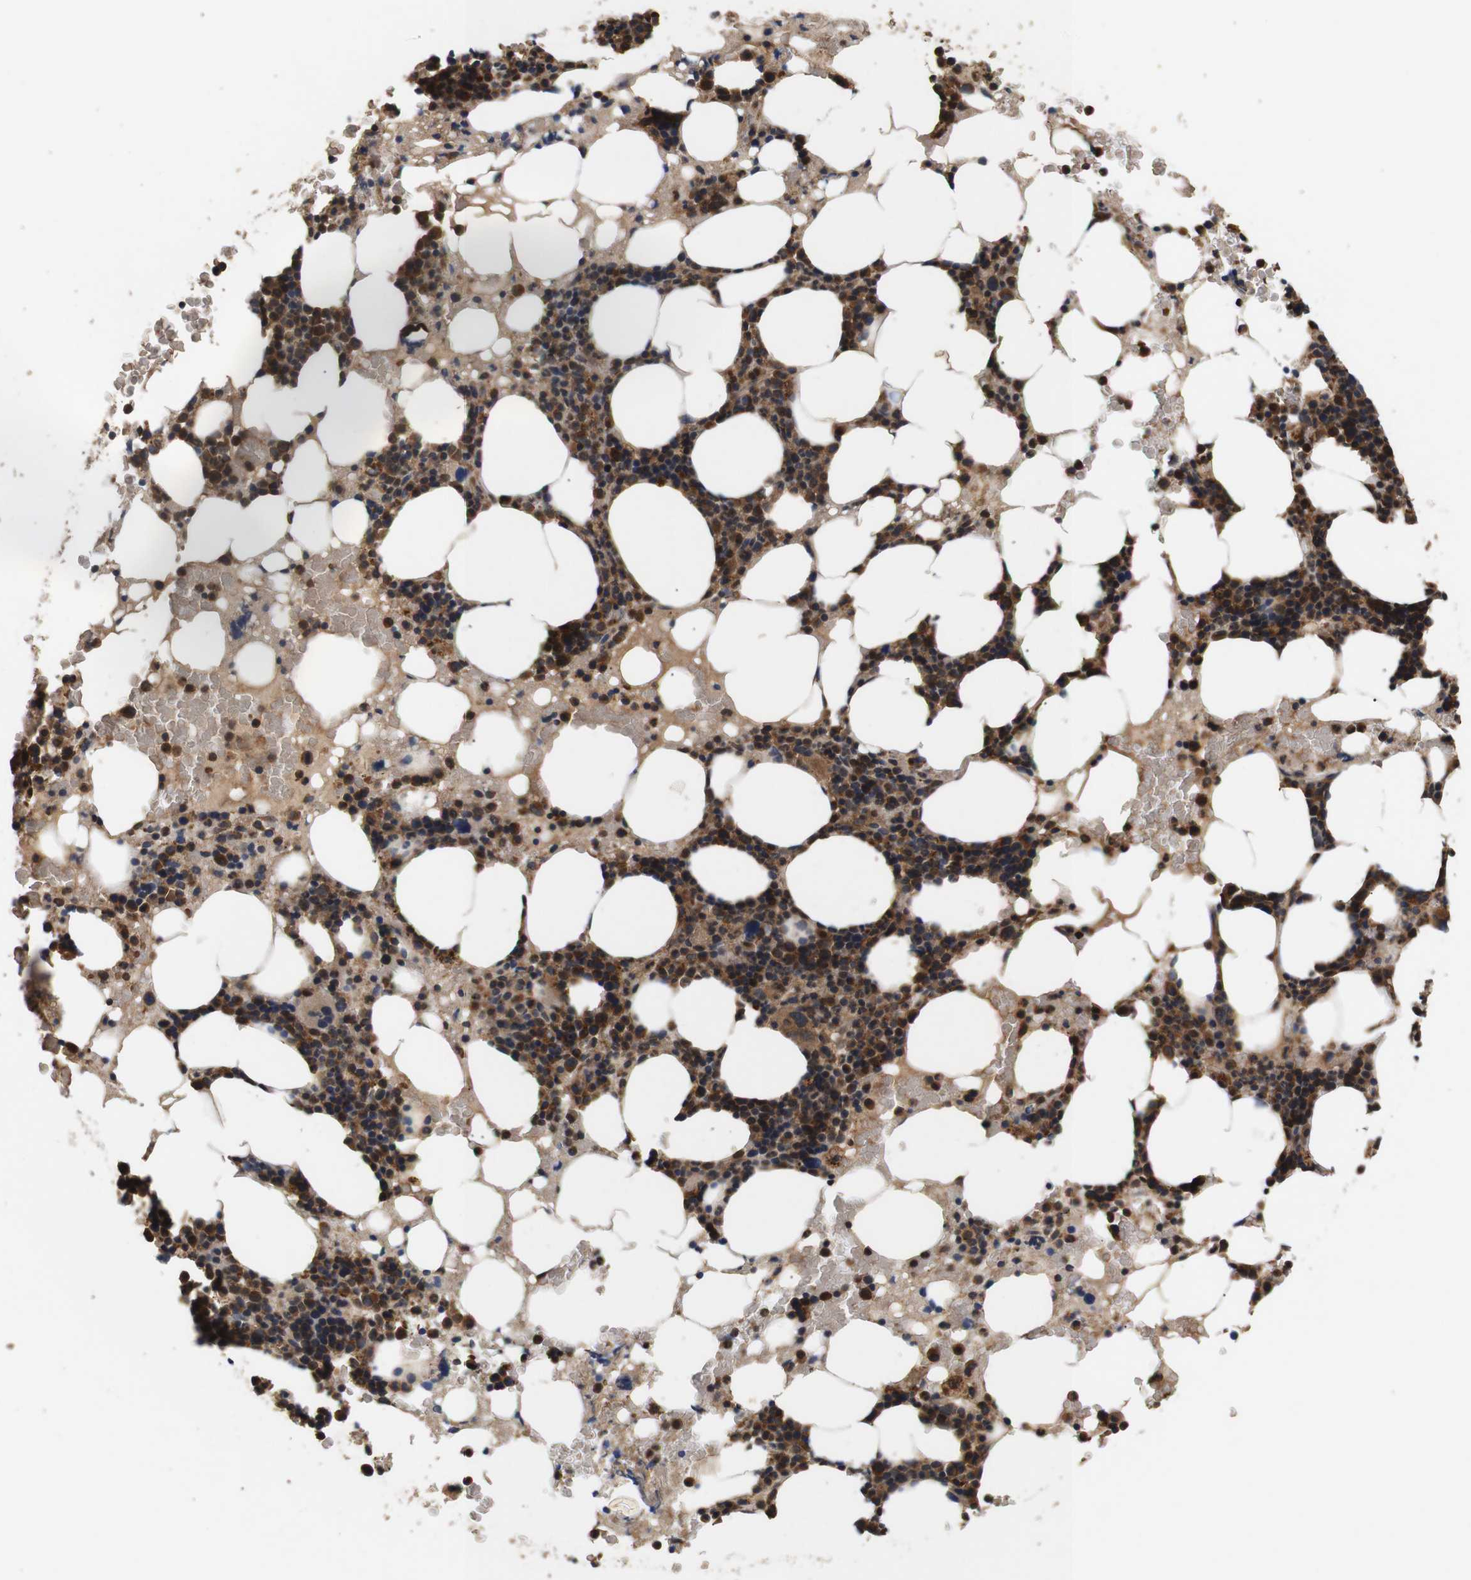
{"staining": {"intensity": "strong", "quantity": ">75%", "location": "cytoplasmic/membranous"}, "tissue": "bone marrow", "cell_type": "Hematopoietic cells", "image_type": "normal", "snomed": [{"axis": "morphology", "description": "Normal tissue, NOS"}, {"axis": "morphology", "description": "Inflammation, NOS"}, {"axis": "topography", "description": "Bone marrow"}], "caption": "Immunohistochemistry of unremarkable bone marrow exhibits high levels of strong cytoplasmic/membranous positivity in about >75% of hematopoietic cells.", "gene": "DDR1", "patient": {"sex": "female", "age": 84}}